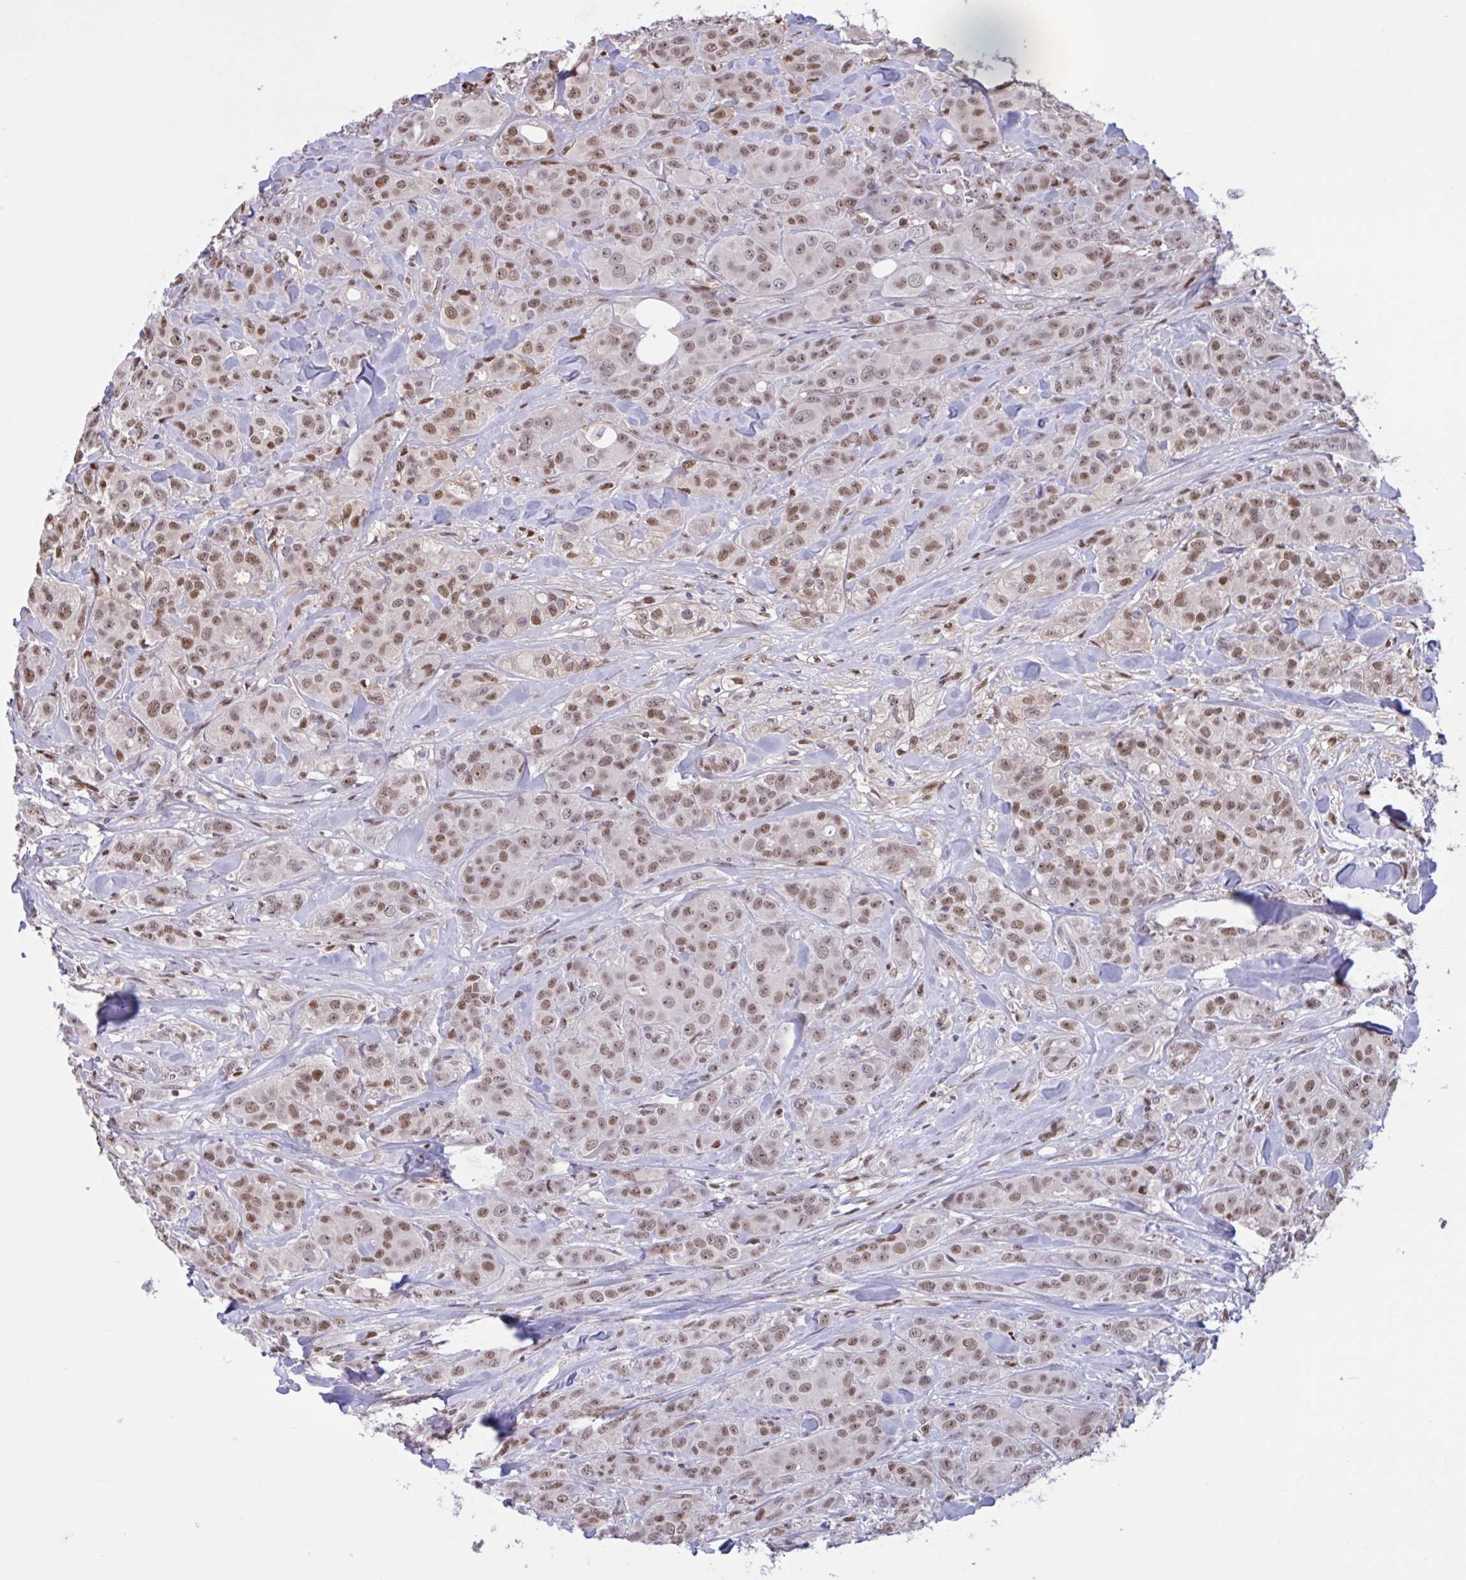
{"staining": {"intensity": "moderate", "quantity": ">75%", "location": "nuclear"}, "tissue": "breast cancer", "cell_type": "Tumor cells", "image_type": "cancer", "snomed": [{"axis": "morphology", "description": "Normal tissue, NOS"}, {"axis": "morphology", "description": "Duct carcinoma"}, {"axis": "topography", "description": "Breast"}], "caption": "DAB immunohistochemical staining of human breast invasive ductal carcinoma shows moderate nuclear protein staining in about >75% of tumor cells. The staining is performed using DAB (3,3'-diaminobenzidine) brown chromogen to label protein expression. The nuclei are counter-stained blue using hematoxylin.", "gene": "RBL1", "patient": {"sex": "female", "age": 43}}